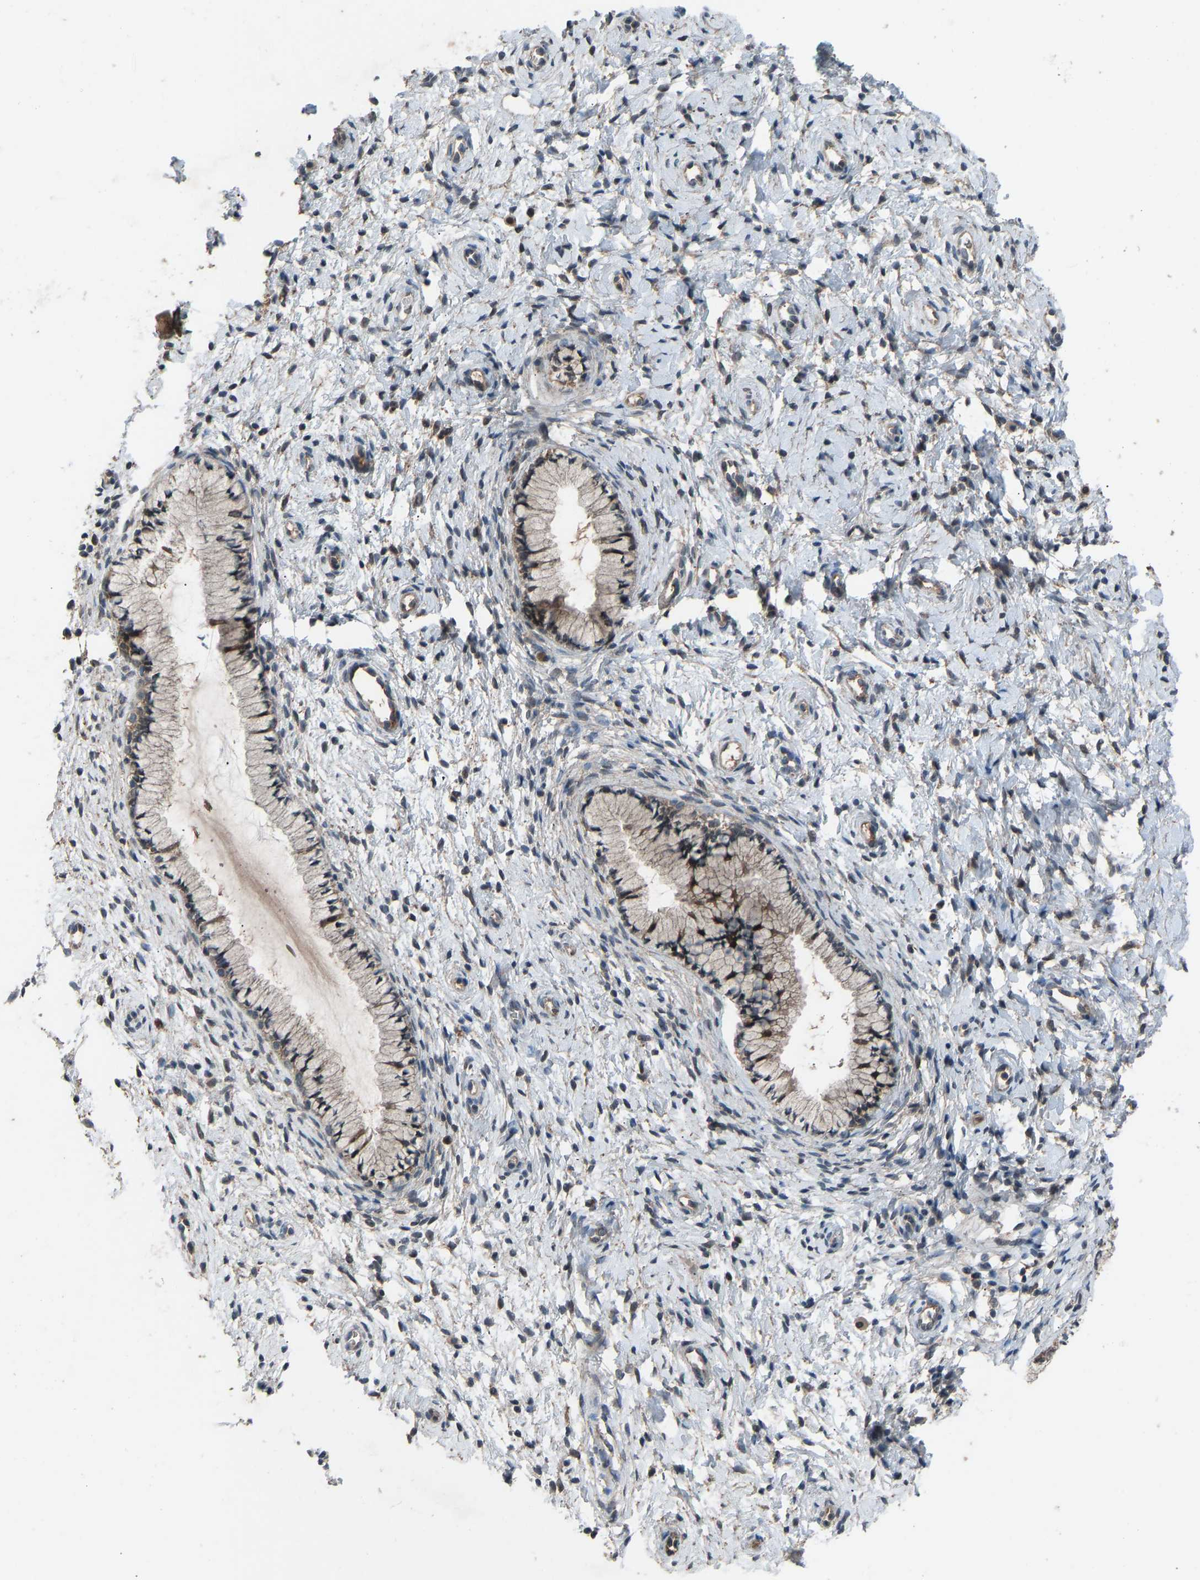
{"staining": {"intensity": "moderate", "quantity": ">75%", "location": "cytoplasmic/membranous,nuclear"}, "tissue": "cervix", "cell_type": "Glandular cells", "image_type": "normal", "snomed": [{"axis": "morphology", "description": "Normal tissue, NOS"}, {"axis": "topography", "description": "Cervix"}], "caption": "The photomicrograph exhibits a brown stain indicating the presence of a protein in the cytoplasmic/membranous,nuclear of glandular cells in cervix. (DAB (3,3'-diaminobenzidine) IHC with brightfield microscopy, high magnification).", "gene": "SLC43A1", "patient": {"sex": "female", "age": 72}}